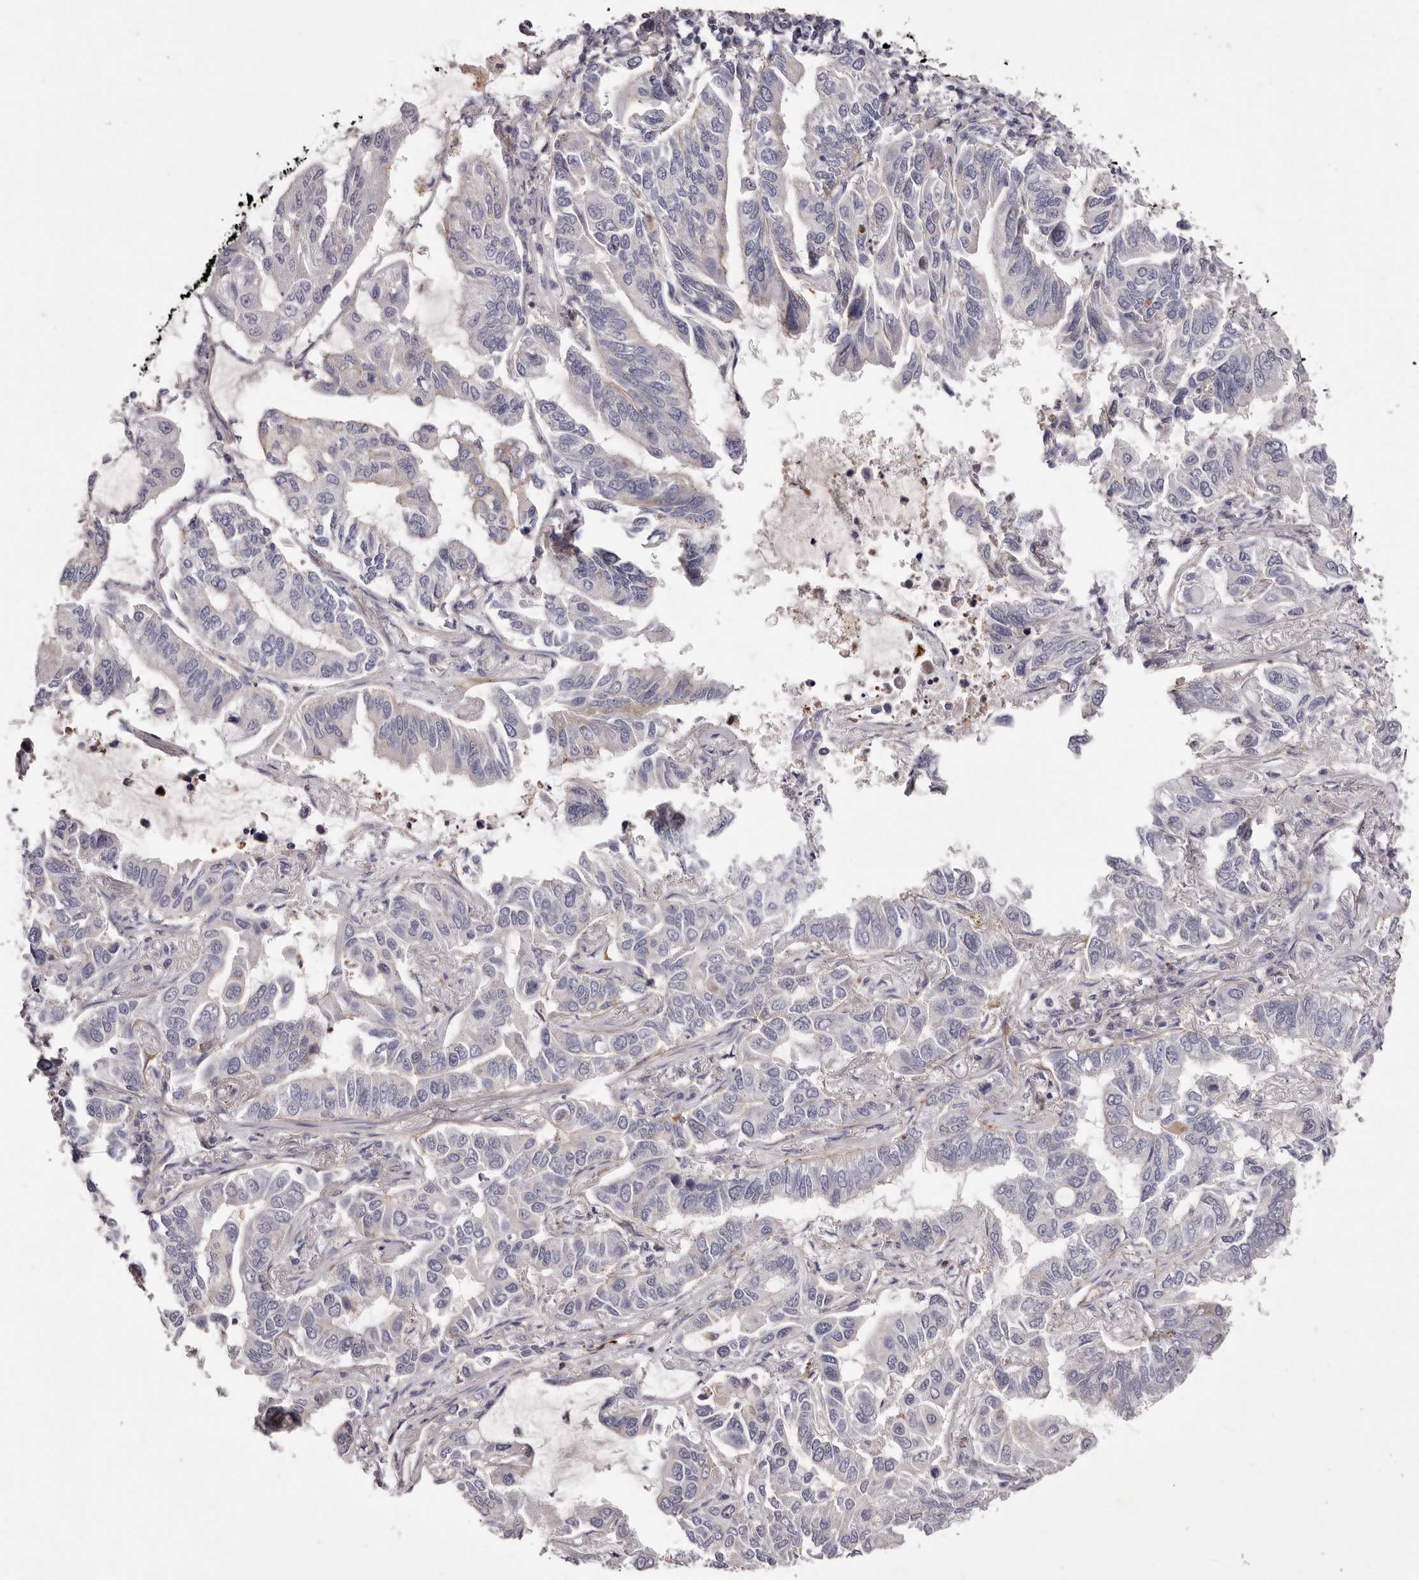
{"staining": {"intensity": "negative", "quantity": "none", "location": "none"}, "tissue": "lung cancer", "cell_type": "Tumor cells", "image_type": "cancer", "snomed": [{"axis": "morphology", "description": "Adenocarcinoma, NOS"}, {"axis": "topography", "description": "Lung"}], "caption": "DAB immunohistochemical staining of lung cancer shows no significant staining in tumor cells.", "gene": "PEG10", "patient": {"sex": "male", "age": 64}}